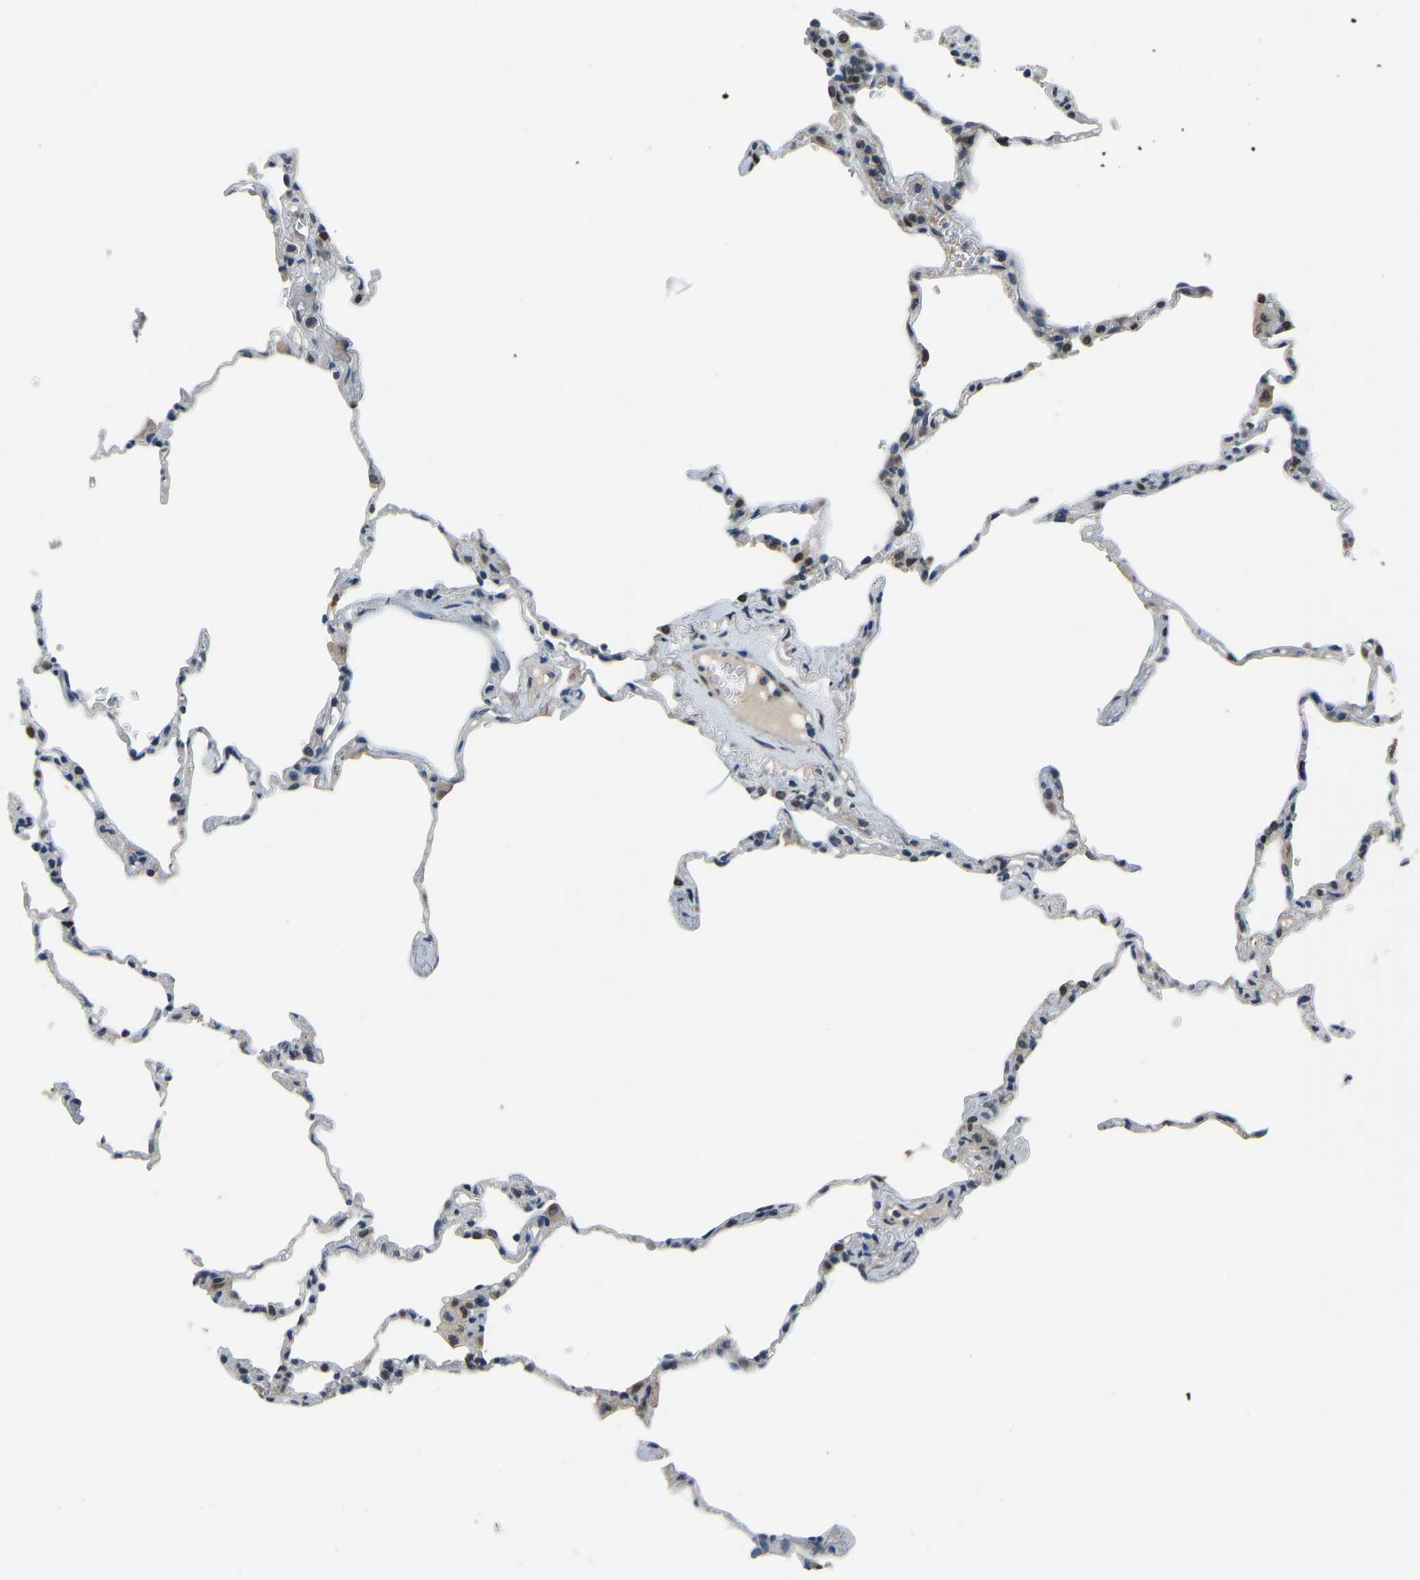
{"staining": {"intensity": "moderate", "quantity": "<25%", "location": "nuclear"}, "tissue": "lung", "cell_type": "Alveolar cells", "image_type": "normal", "snomed": [{"axis": "morphology", "description": "Normal tissue, NOS"}, {"axis": "topography", "description": "Lung"}], "caption": "Moderate nuclear protein expression is seen in approximately <25% of alveolar cells in lung.", "gene": "FOS", "patient": {"sex": "male", "age": 59}}